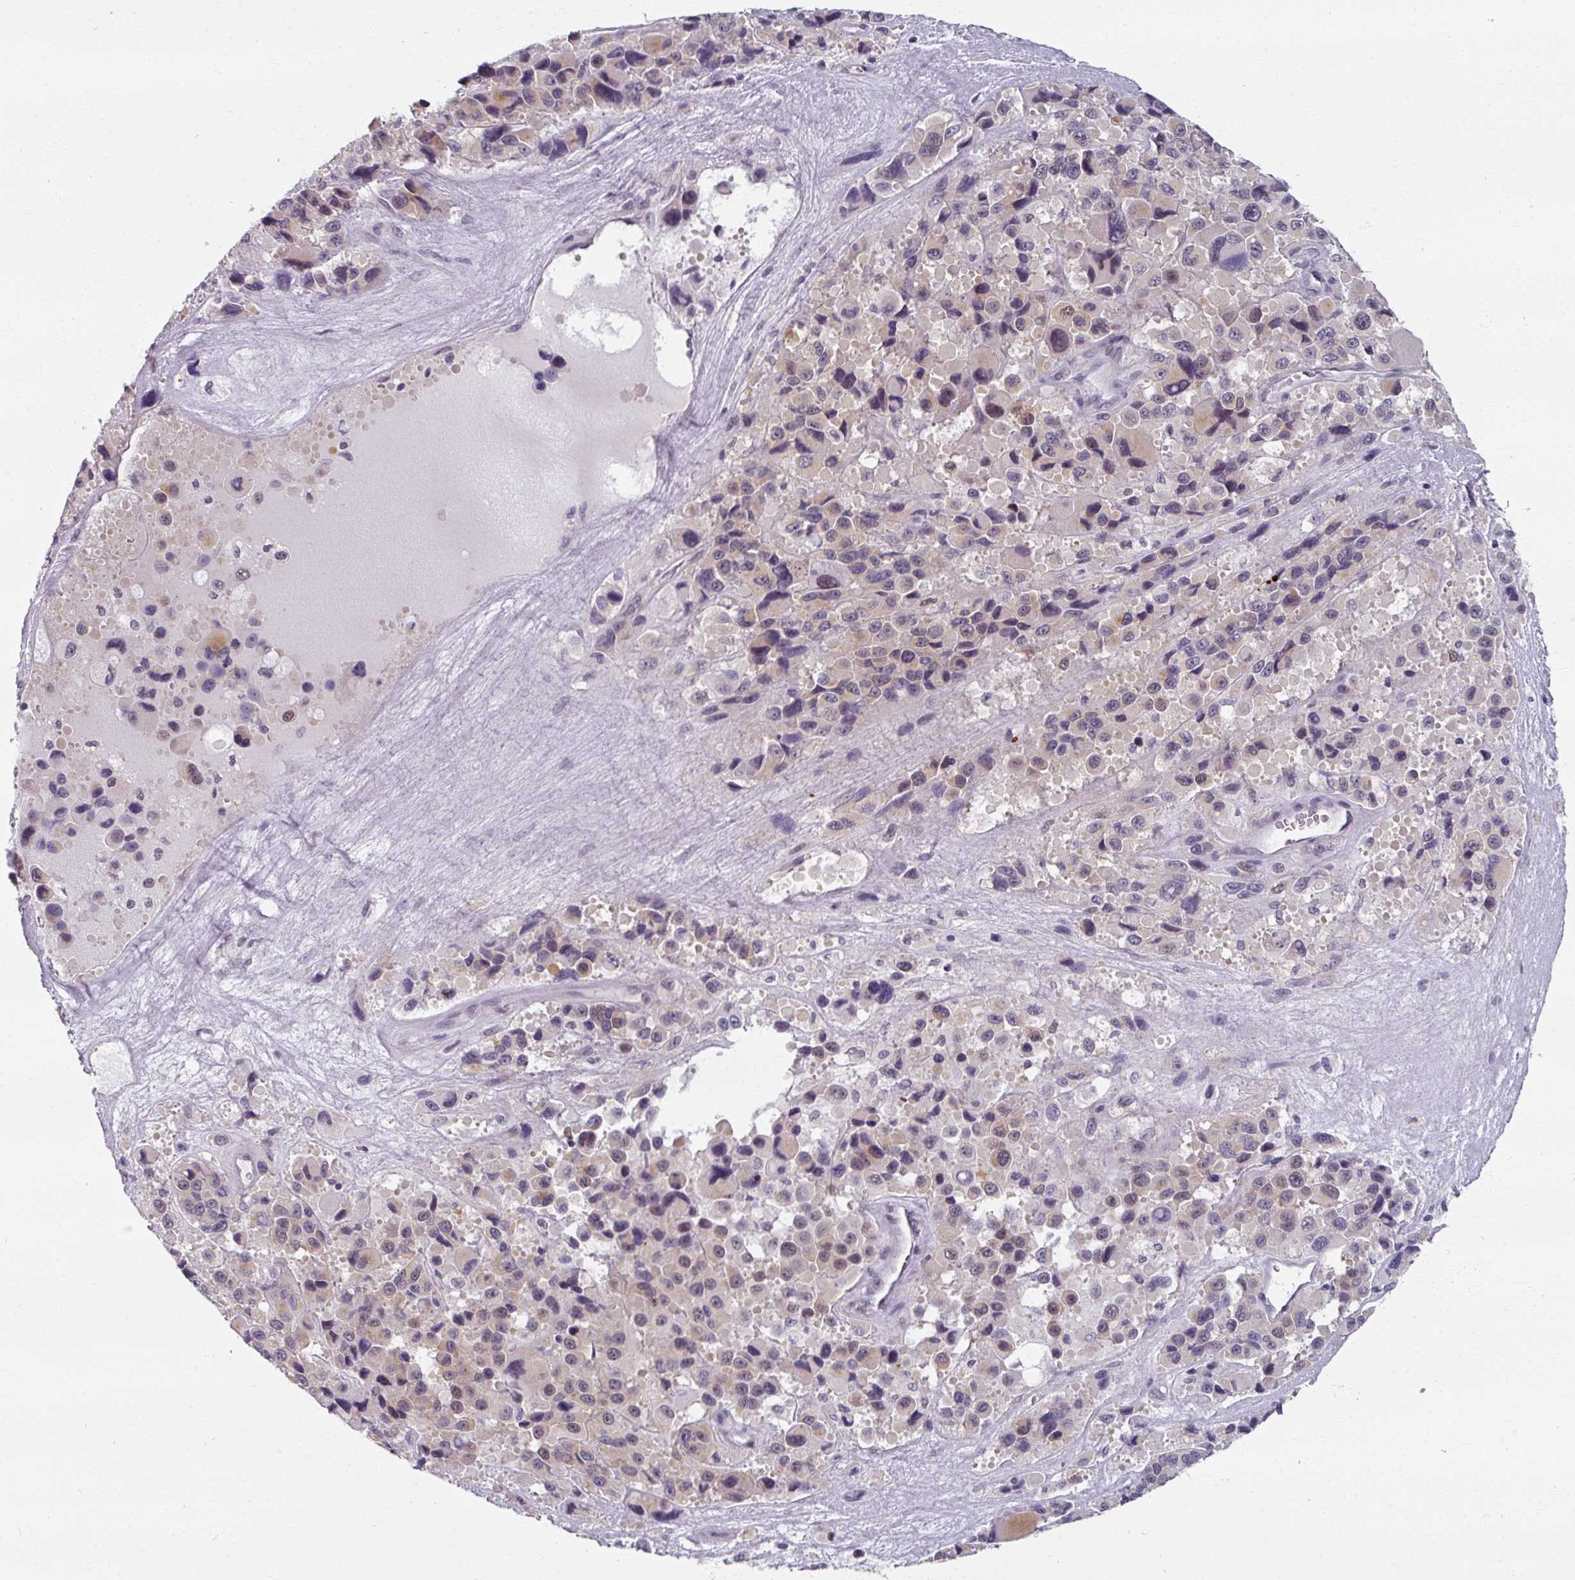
{"staining": {"intensity": "weak", "quantity": "<25%", "location": "nuclear"}, "tissue": "melanoma", "cell_type": "Tumor cells", "image_type": "cancer", "snomed": [{"axis": "morphology", "description": "Malignant melanoma, Metastatic site"}, {"axis": "topography", "description": "Lymph node"}], "caption": "High magnification brightfield microscopy of melanoma stained with DAB (3,3'-diaminobenzidine) (brown) and counterstained with hematoxylin (blue): tumor cells show no significant expression.", "gene": "RIPOR3", "patient": {"sex": "female", "age": 65}}